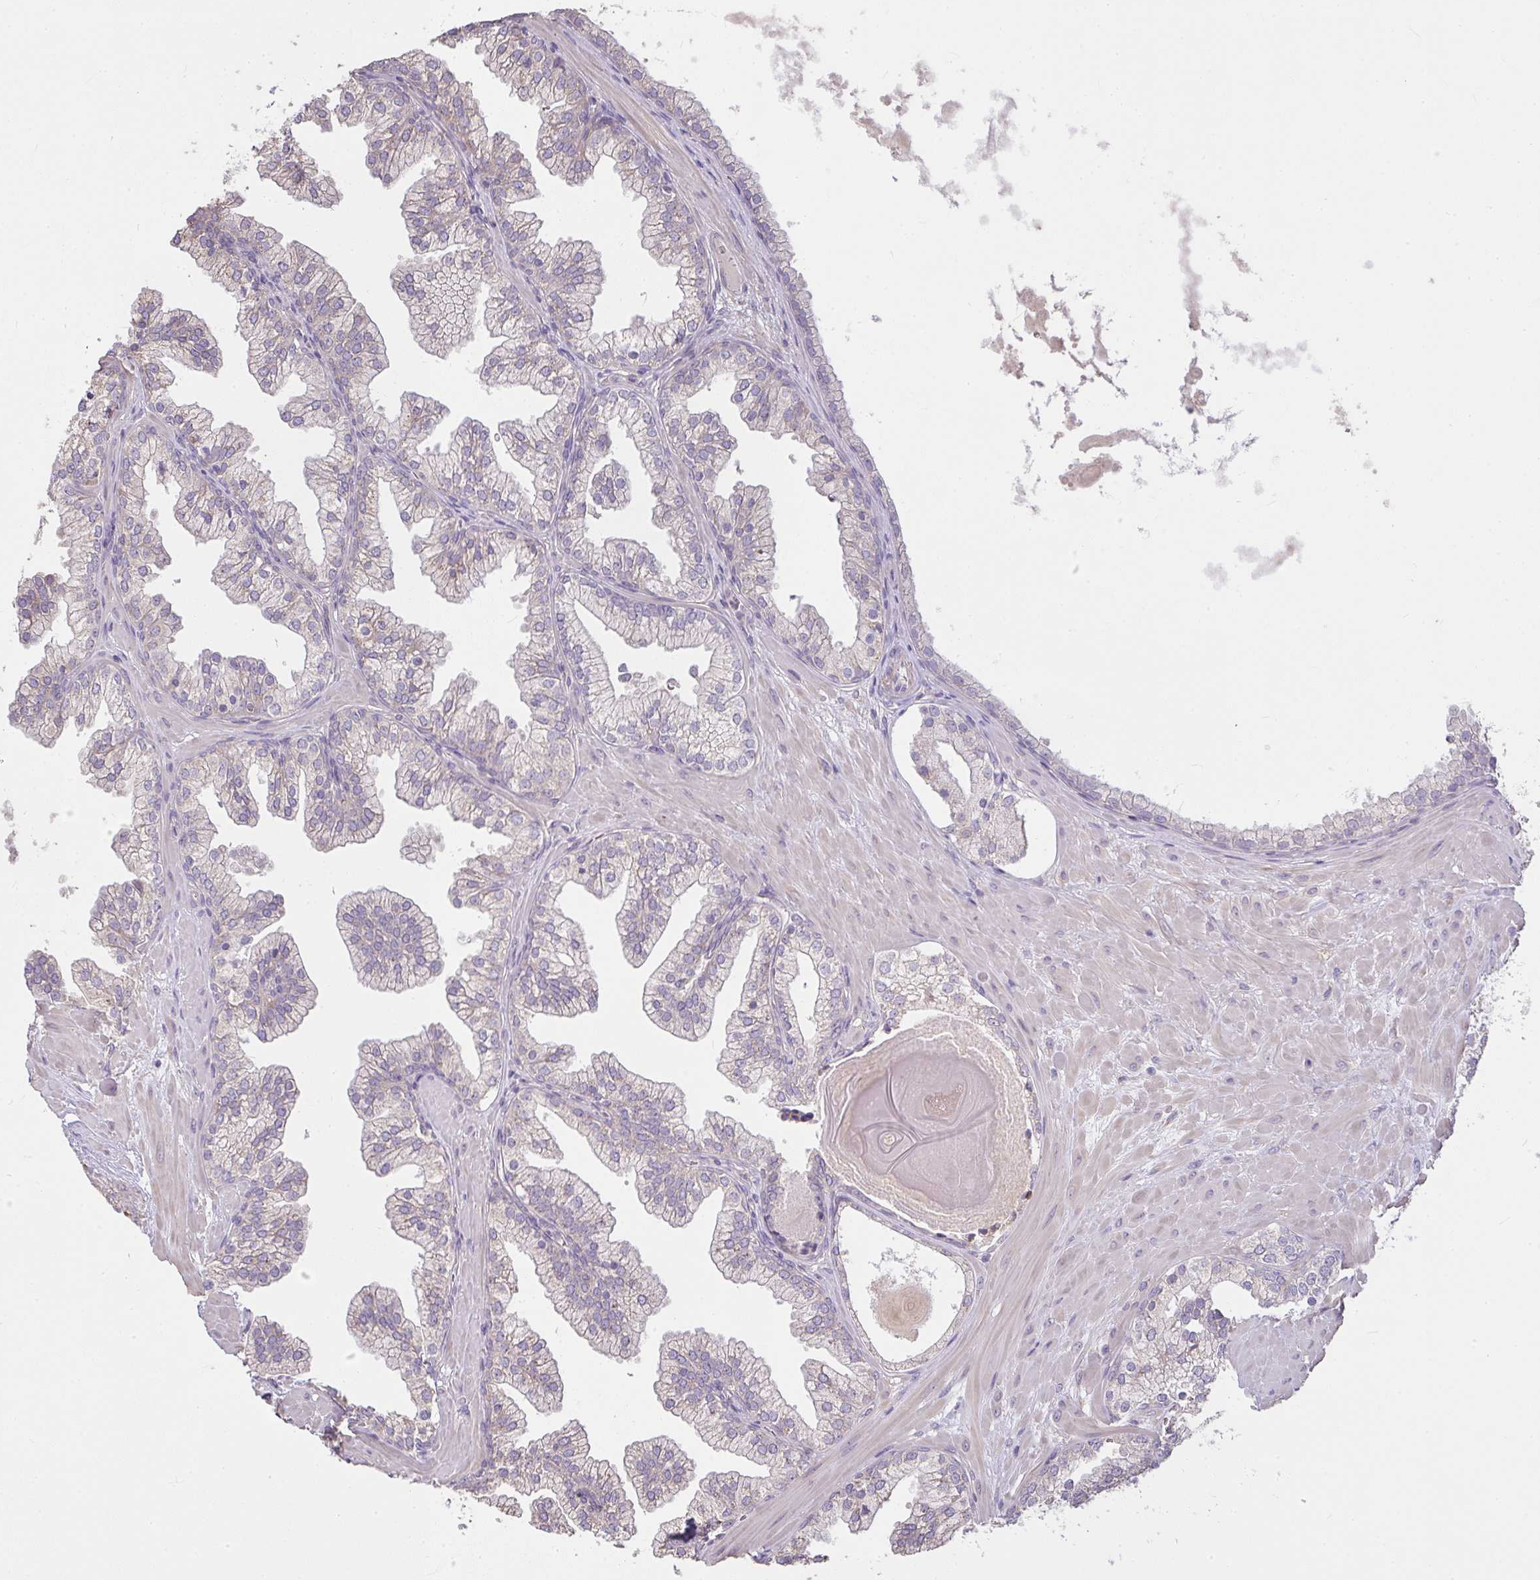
{"staining": {"intensity": "weak", "quantity": "25%-75%", "location": "cytoplasmic/membranous"}, "tissue": "prostate", "cell_type": "Glandular cells", "image_type": "normal", "snomed": [{"axis": "morphology", "description": "Normal tissue, NOS"}, {"axis": "topography", "description": "Prostate"}, {"axis": "topography", "description": "Peripheral nerve tissue"}], "caption": "Immunohistochemical staining of benign prostate reveals 25%-75% levels of weak cytoplasmic/membranous protein positivity in approximately 25%-75% of glandular cells. Immunohistochemistry stains the protein in brown and the nuclei are stained blue.", "gene": "BRINP3", "patient": {"sex": "male", "age": 61}}